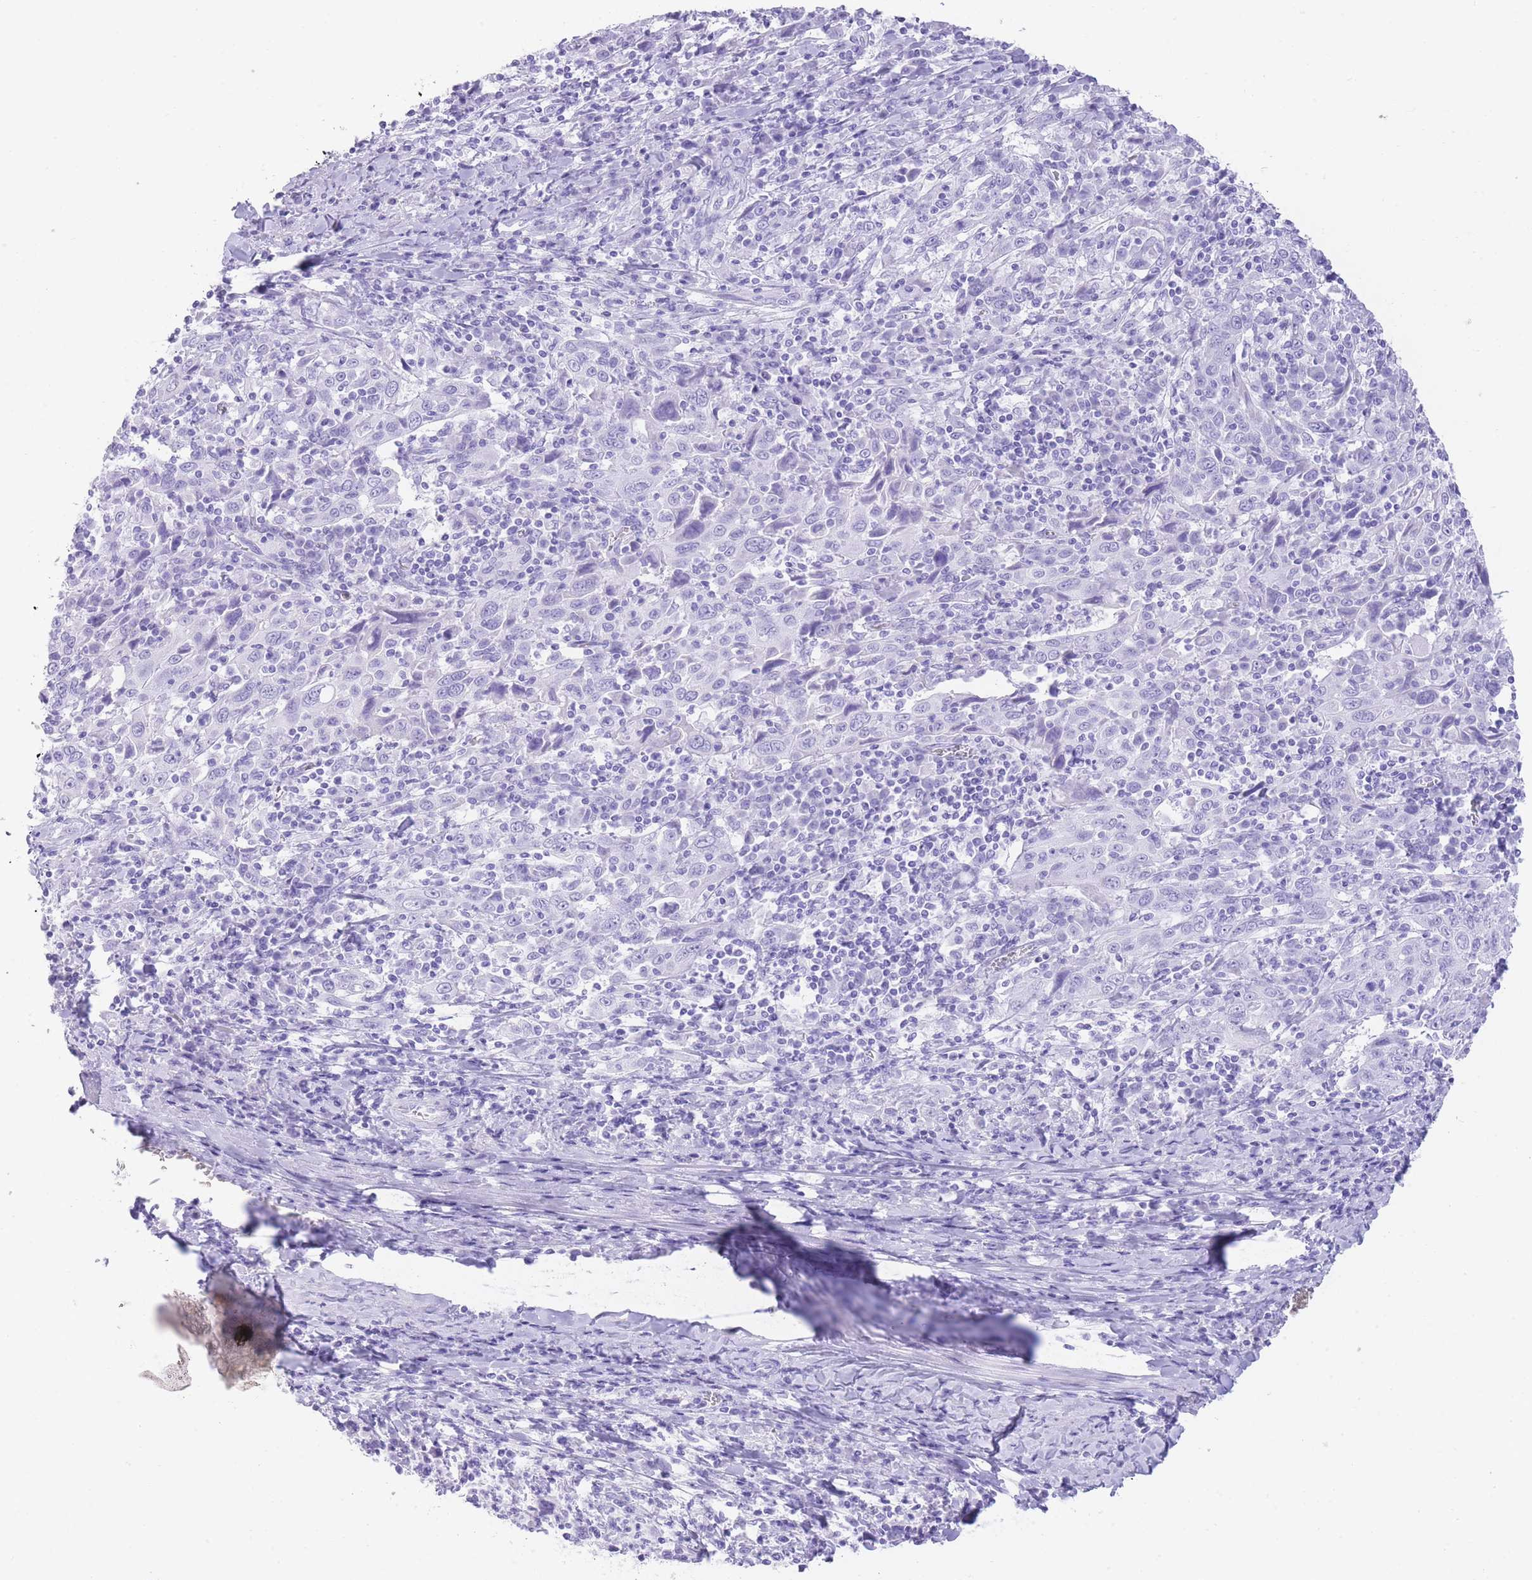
{"staining": {"intensity": "negative", "quantity": "none", "location": "none"}, "tissue": "cervical cancer", "cell_type": "Tumor cells", "image_type": "cancer", "snomed": [{"axis": "morphology", "description": "Squamous cell carcinoma, NOS"}, {"axis": "topography", "description": "Cervix"}], "caption": "Immunohistochemistry histopathology image of neoplastic tissue: cervical cancer (squamous cell carcinoma) stained with DAB (3,3'-diaminobenzidine) exhibits no significant protein positivity in tumor cells. Nuclei are stained in blue.", "gene": "ELOA2", "patient": {"sex": "female", "age": 46}}